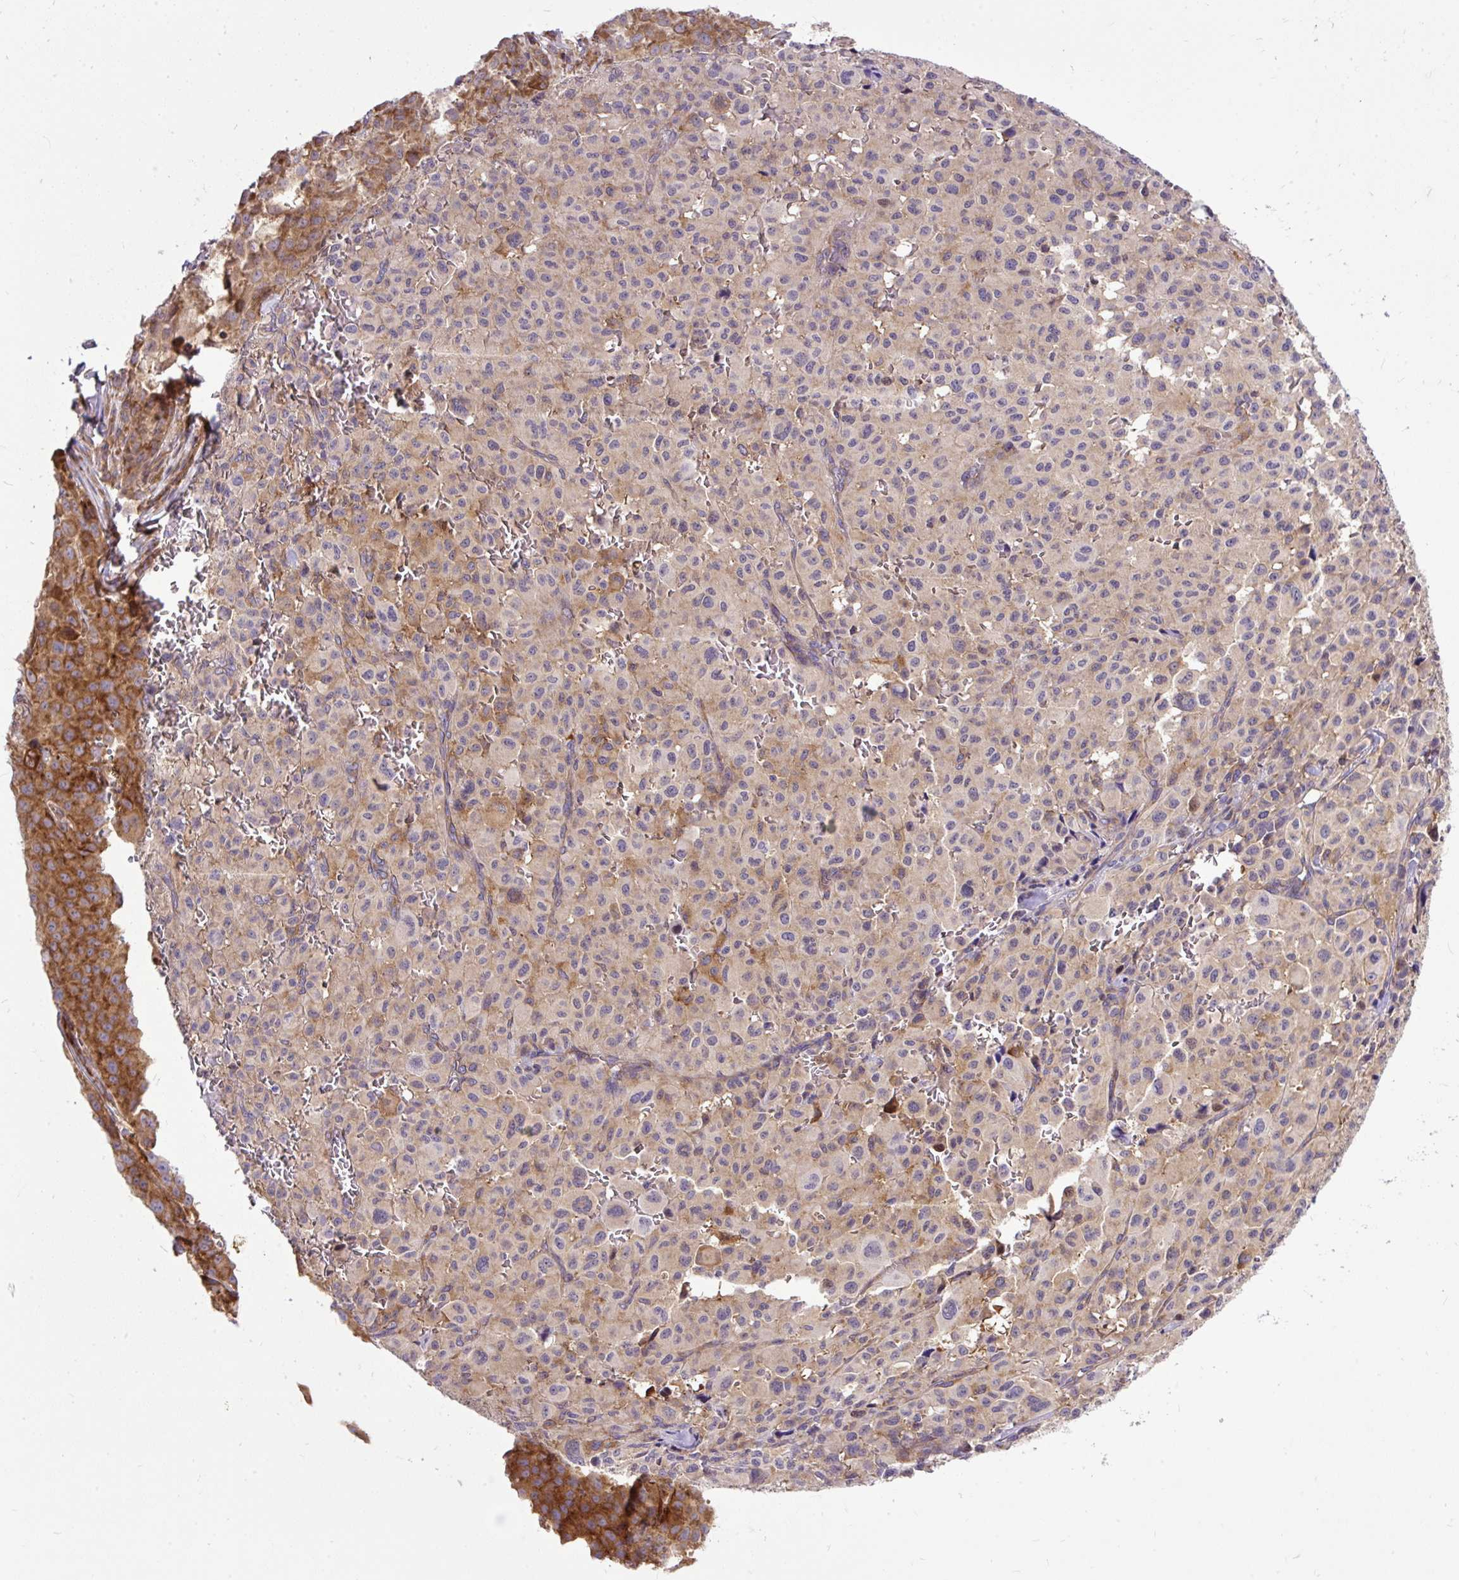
{"staining": {"intensity": "moderate", "quantity": "25%-75%", "location": "cytoplasmic/membranous"}, "tissue": "melanoma", "cell_type": "Tumor cells", "image_type": "cancer", "snomed": [{"axis": "morphology", "description": "Malignant melanoma, NOS"}, {"axis": "topography", "description": "Skin"}], "caption": "A photomicrograph showing moderate cytoplasmic/membranous expression in about 25%-75% of tumor cells in melanoma, as visualized by brown immunohistochemical staining.", "gene": "TRIM17", "patient": {"sex": "female", "age": 74}}